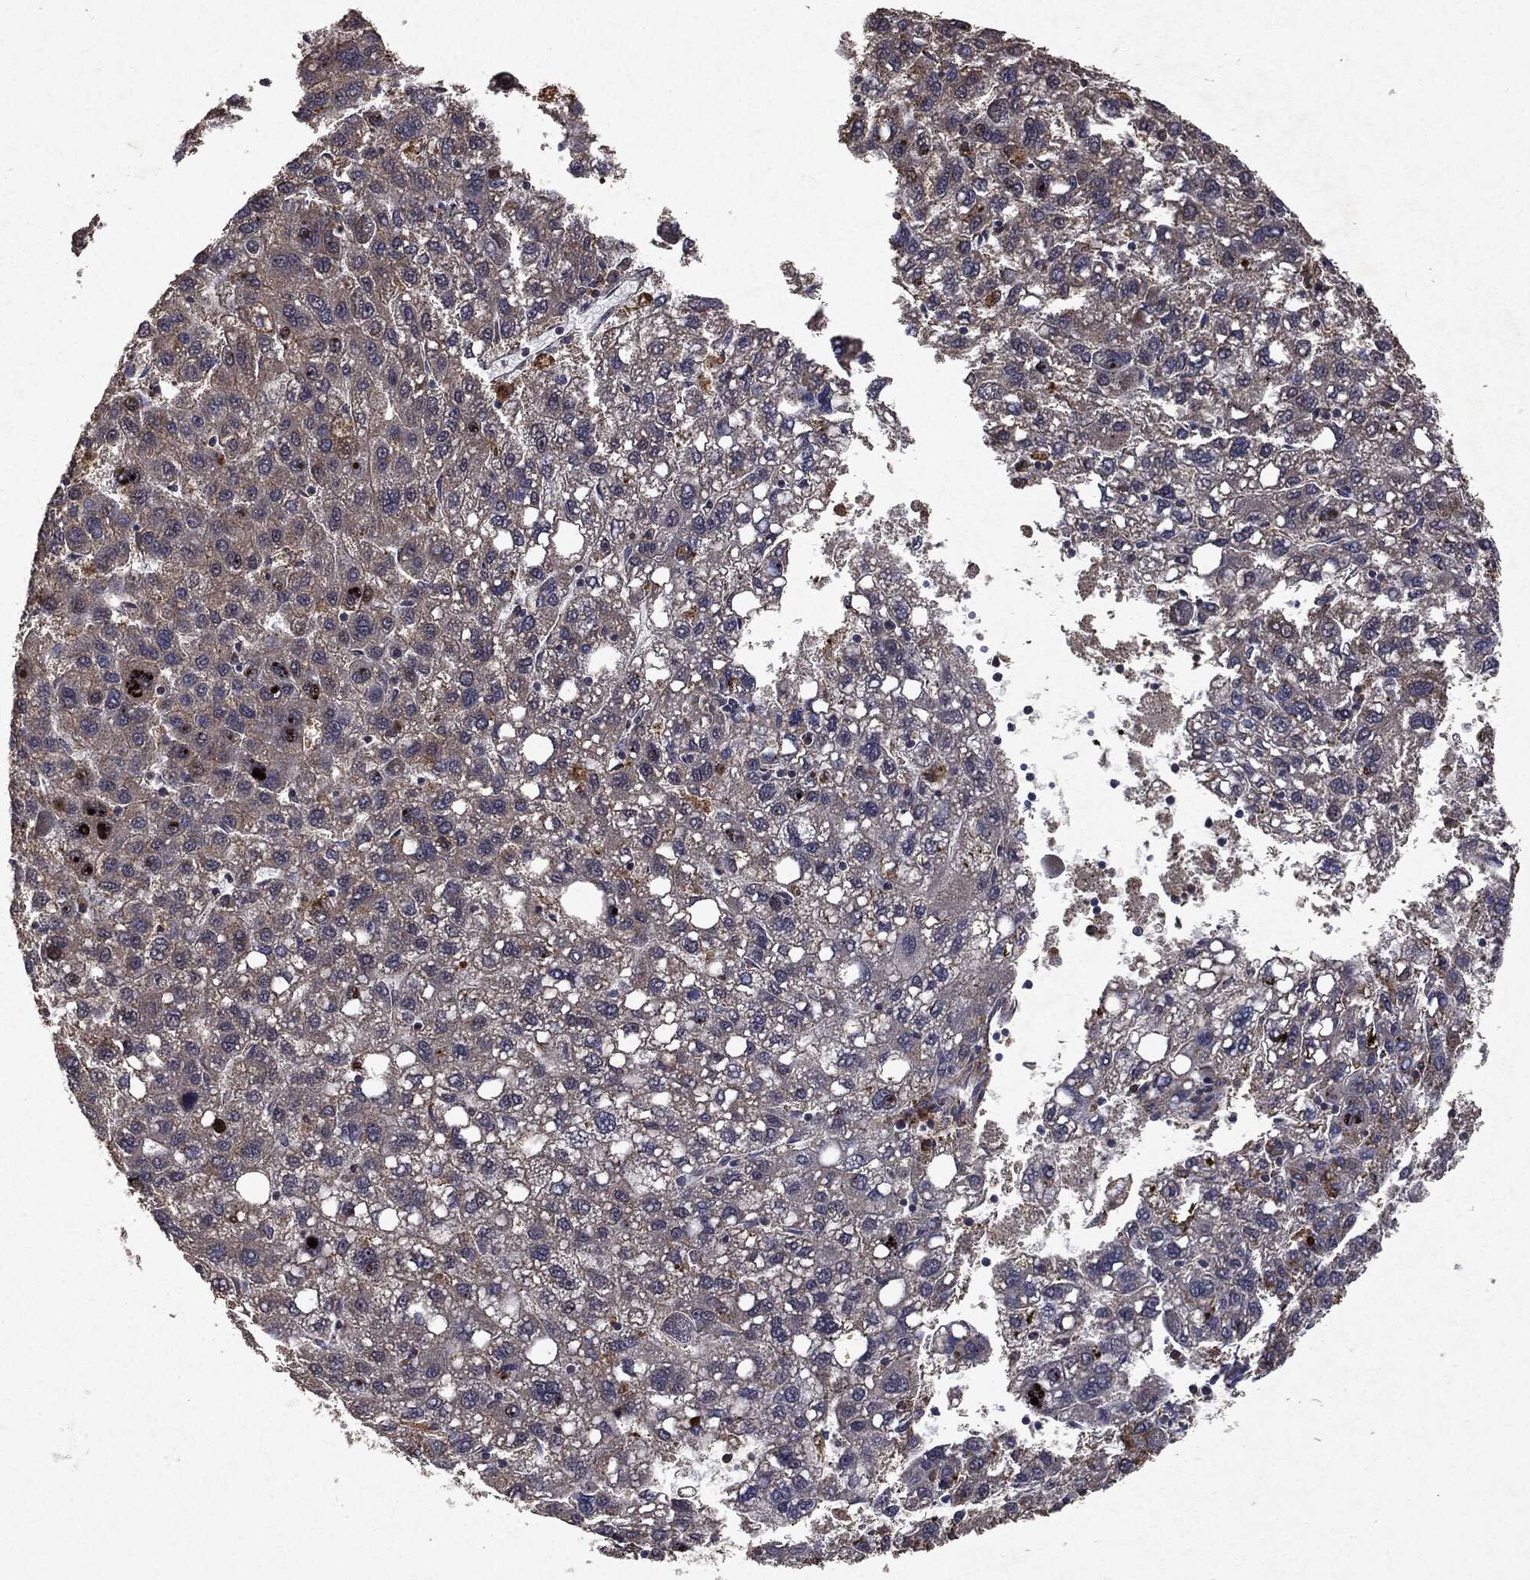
{"staining": {"intensity": "negative", "quantity": "none", "location": "none"}, "tissue": "liver cancer", "cell_type": "Tumor cells", "image_type": "cancer", "snomed": [{"axis": "morphology", "description": "Carcinoma, Hepatocellular, NOS"}, {"axis": "topography", "description": "Liver"}], "caption": "Immunohistochemical staining of human hepatocellular carcinoma (liver) shows no significant expression in tumor cells. (Brightfield microscopy of DAB immunohistochemistry at high magnification).", "gene": "PTEN", "patient": {"sex": "female", "age": 82}}